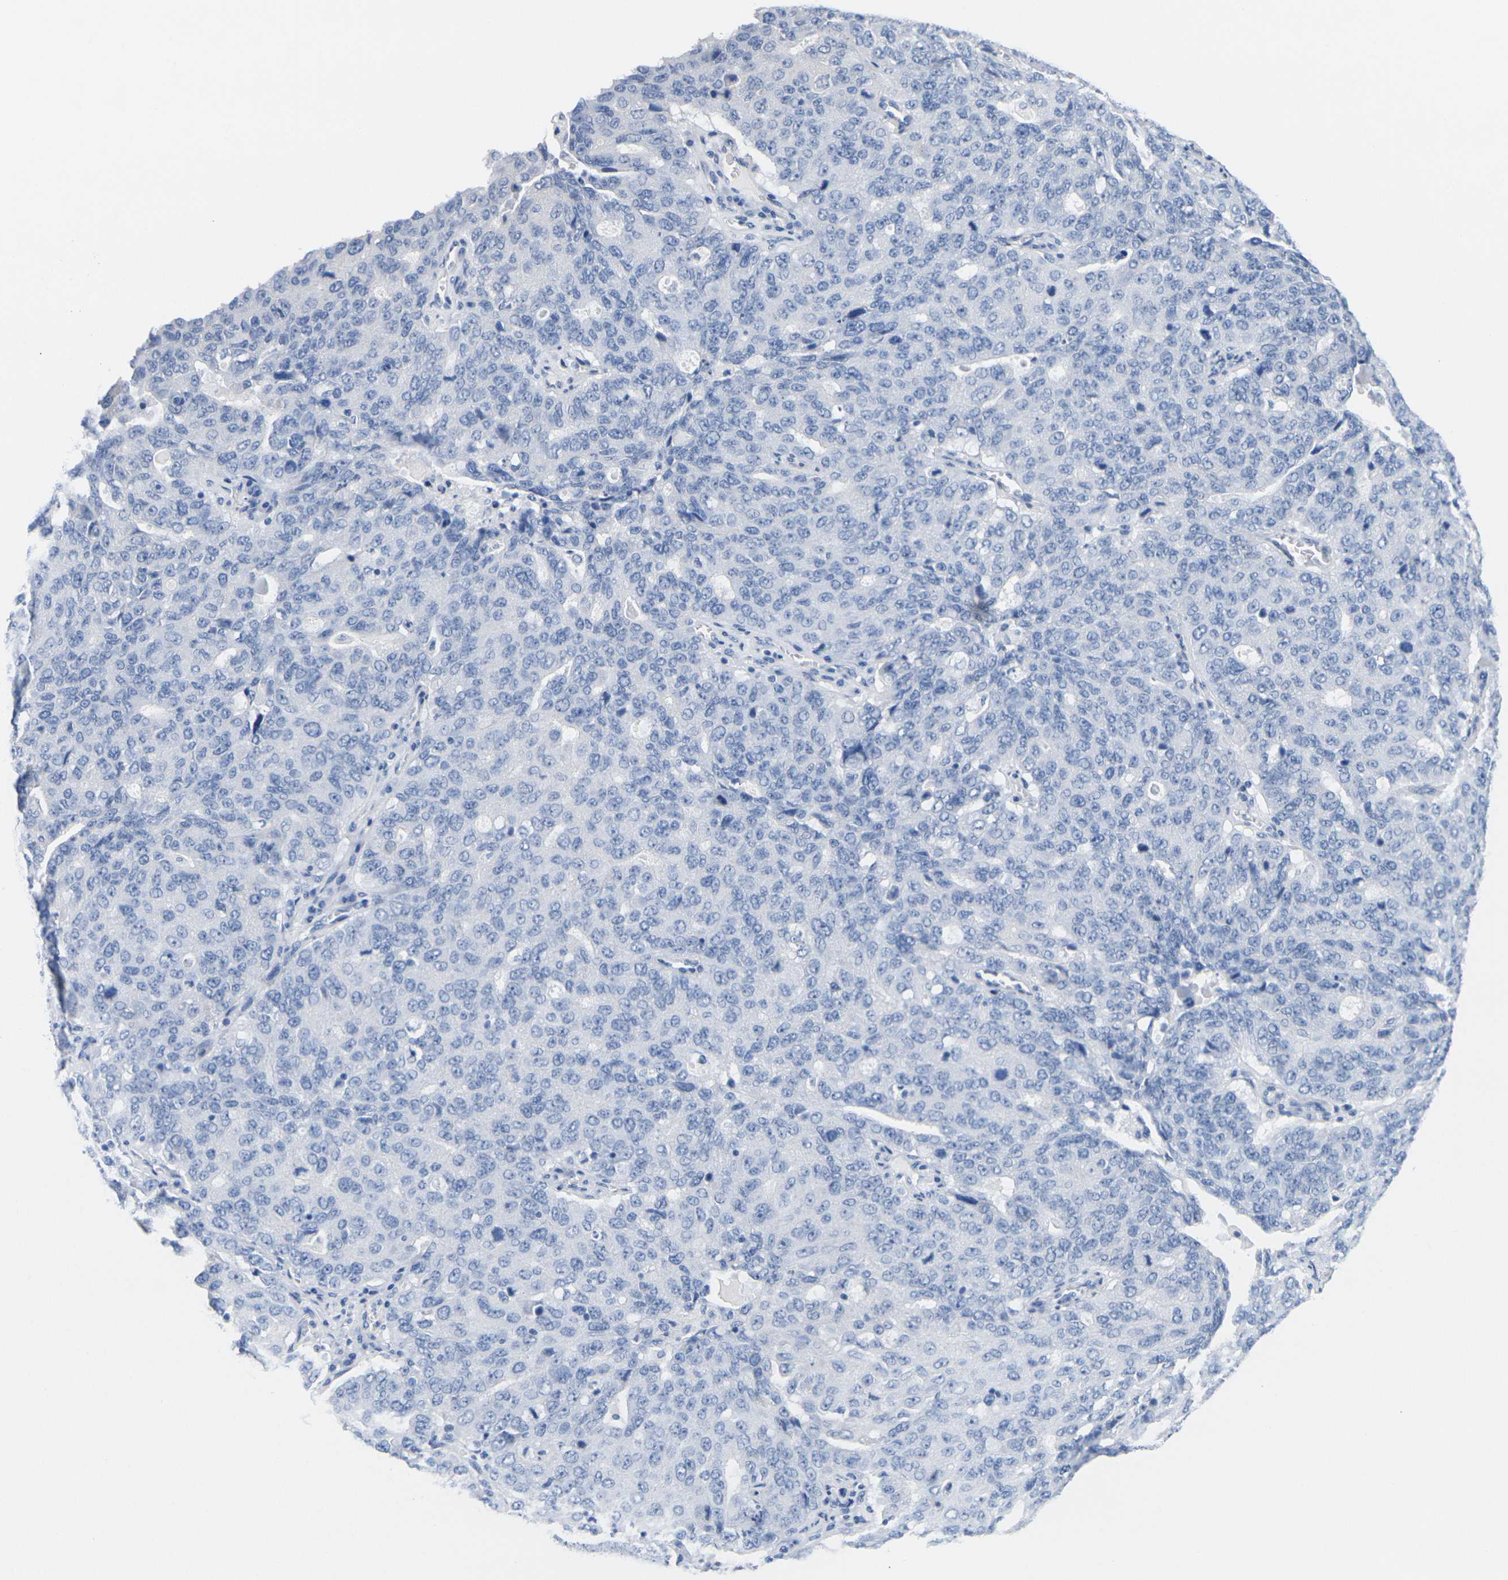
{"staining": {"intensity": "negative", "quantity": "none", "location": "none"}, "tissue": "ovarian cancer", "cell_type": "Tumor cells", "image_type": "cancer", "snomed": [{"axis": "morphology", "description": "Carcinoma, endometroid"}, {"axis": "topography", "description": "Ovary"}], "caption": "High power microscopy micrograph of an immunohistochemistry photomicrograph of endometroid carcinoma (ovarian), revealing no significant expression in tumor cells. (DAB immunohistochemistry, high magnification).", "gene": "CNN1", "patient": {"sex": "female", "age": 62}}